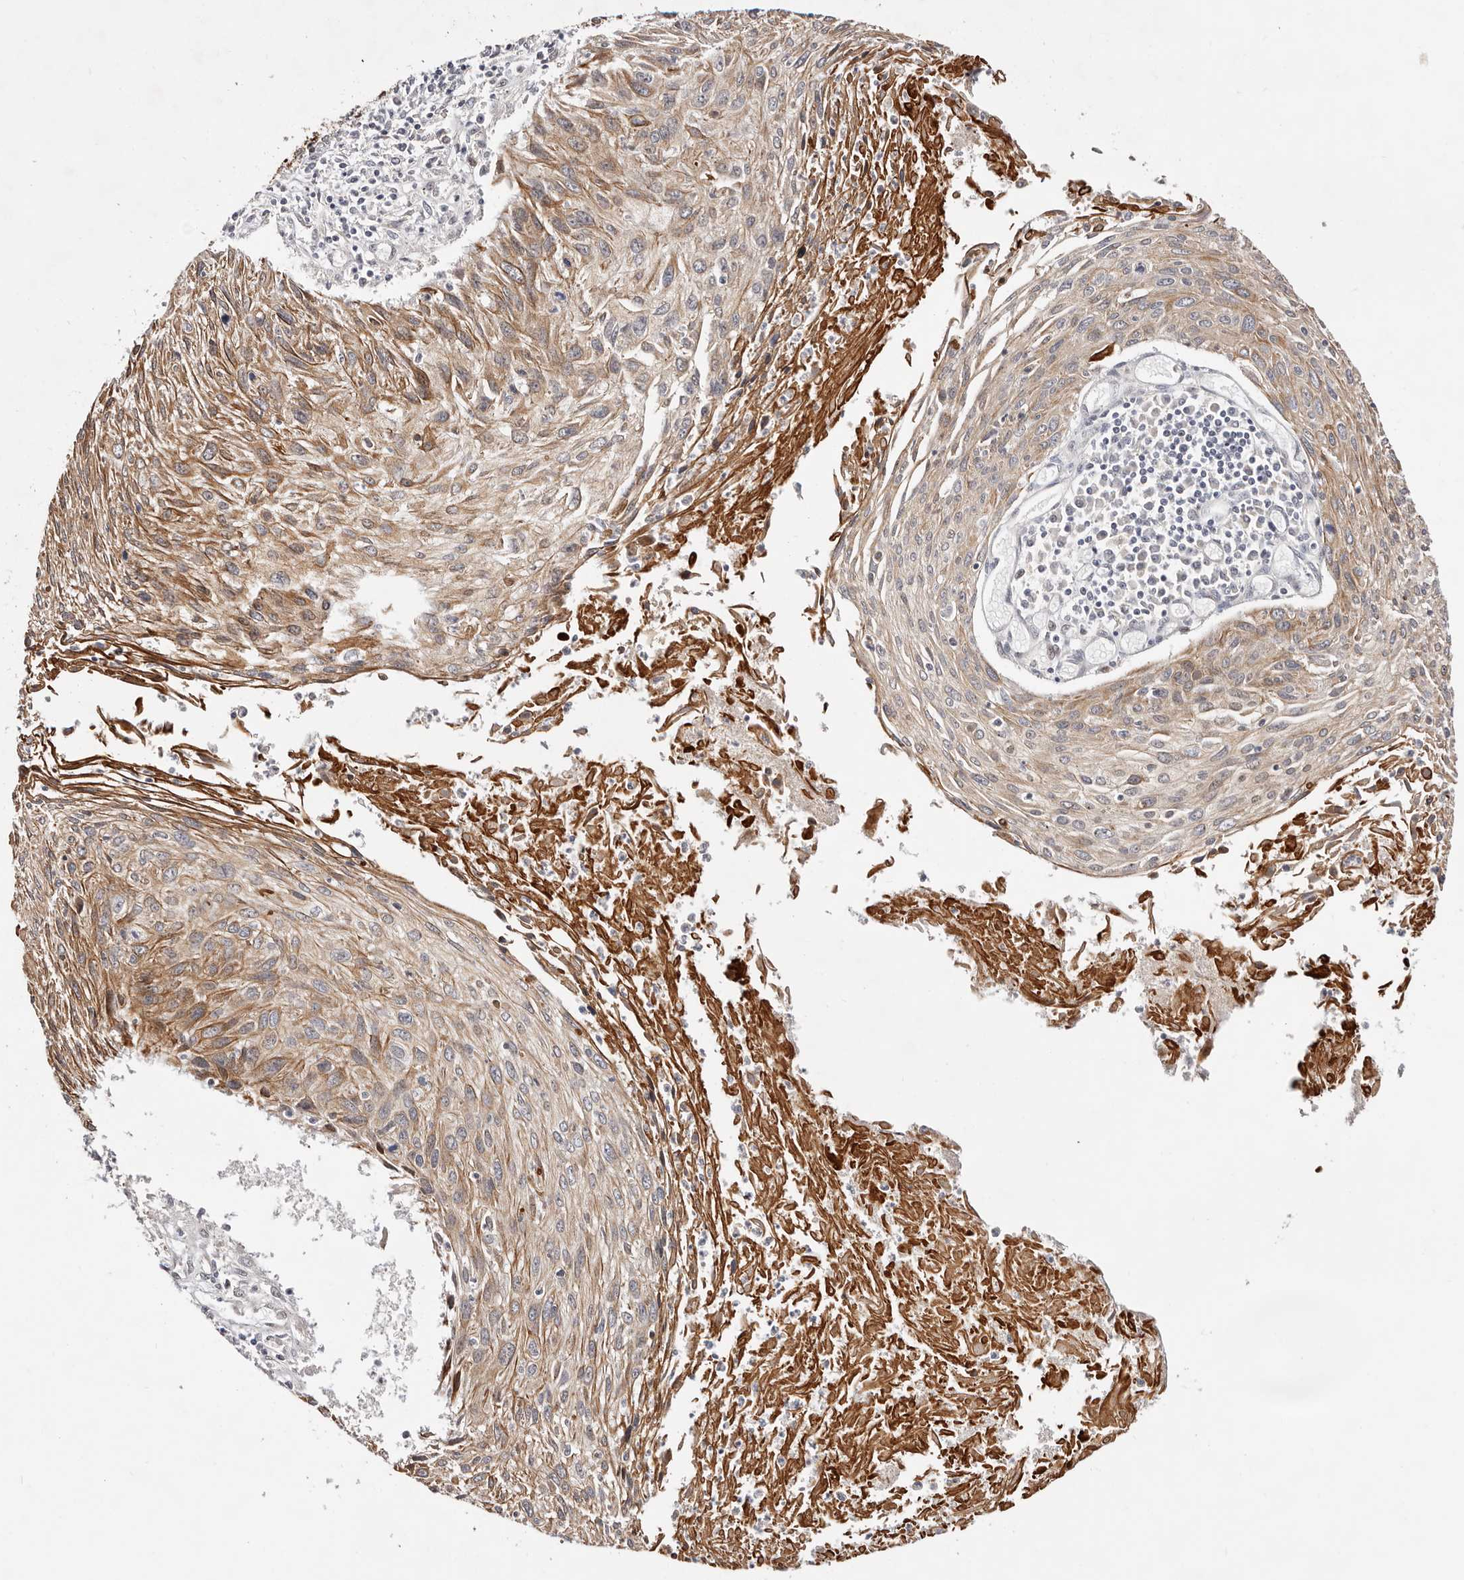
{"staining": {"intensity": "moderate", "quantity": ">75%", "location": "cytoplasmic/membranous"}, "tissue": "cervical cancer", "cell_type": "Tumor cells", "image_type": "cancer", "snomed": [{"axis": "morphology", "description": "Squamous cell carcinoma, NOS"}, {"axis": "topography", "description": "Cervix"}], "caption": "Tumor cells demonstrate medium levels of moderate cytoplasmic/membranous staining in approximately >75% of cells in human cervical squamous cell carcinoma.", "gene": "ODF2L", "patient": {"sex": "female", "age": 51}}